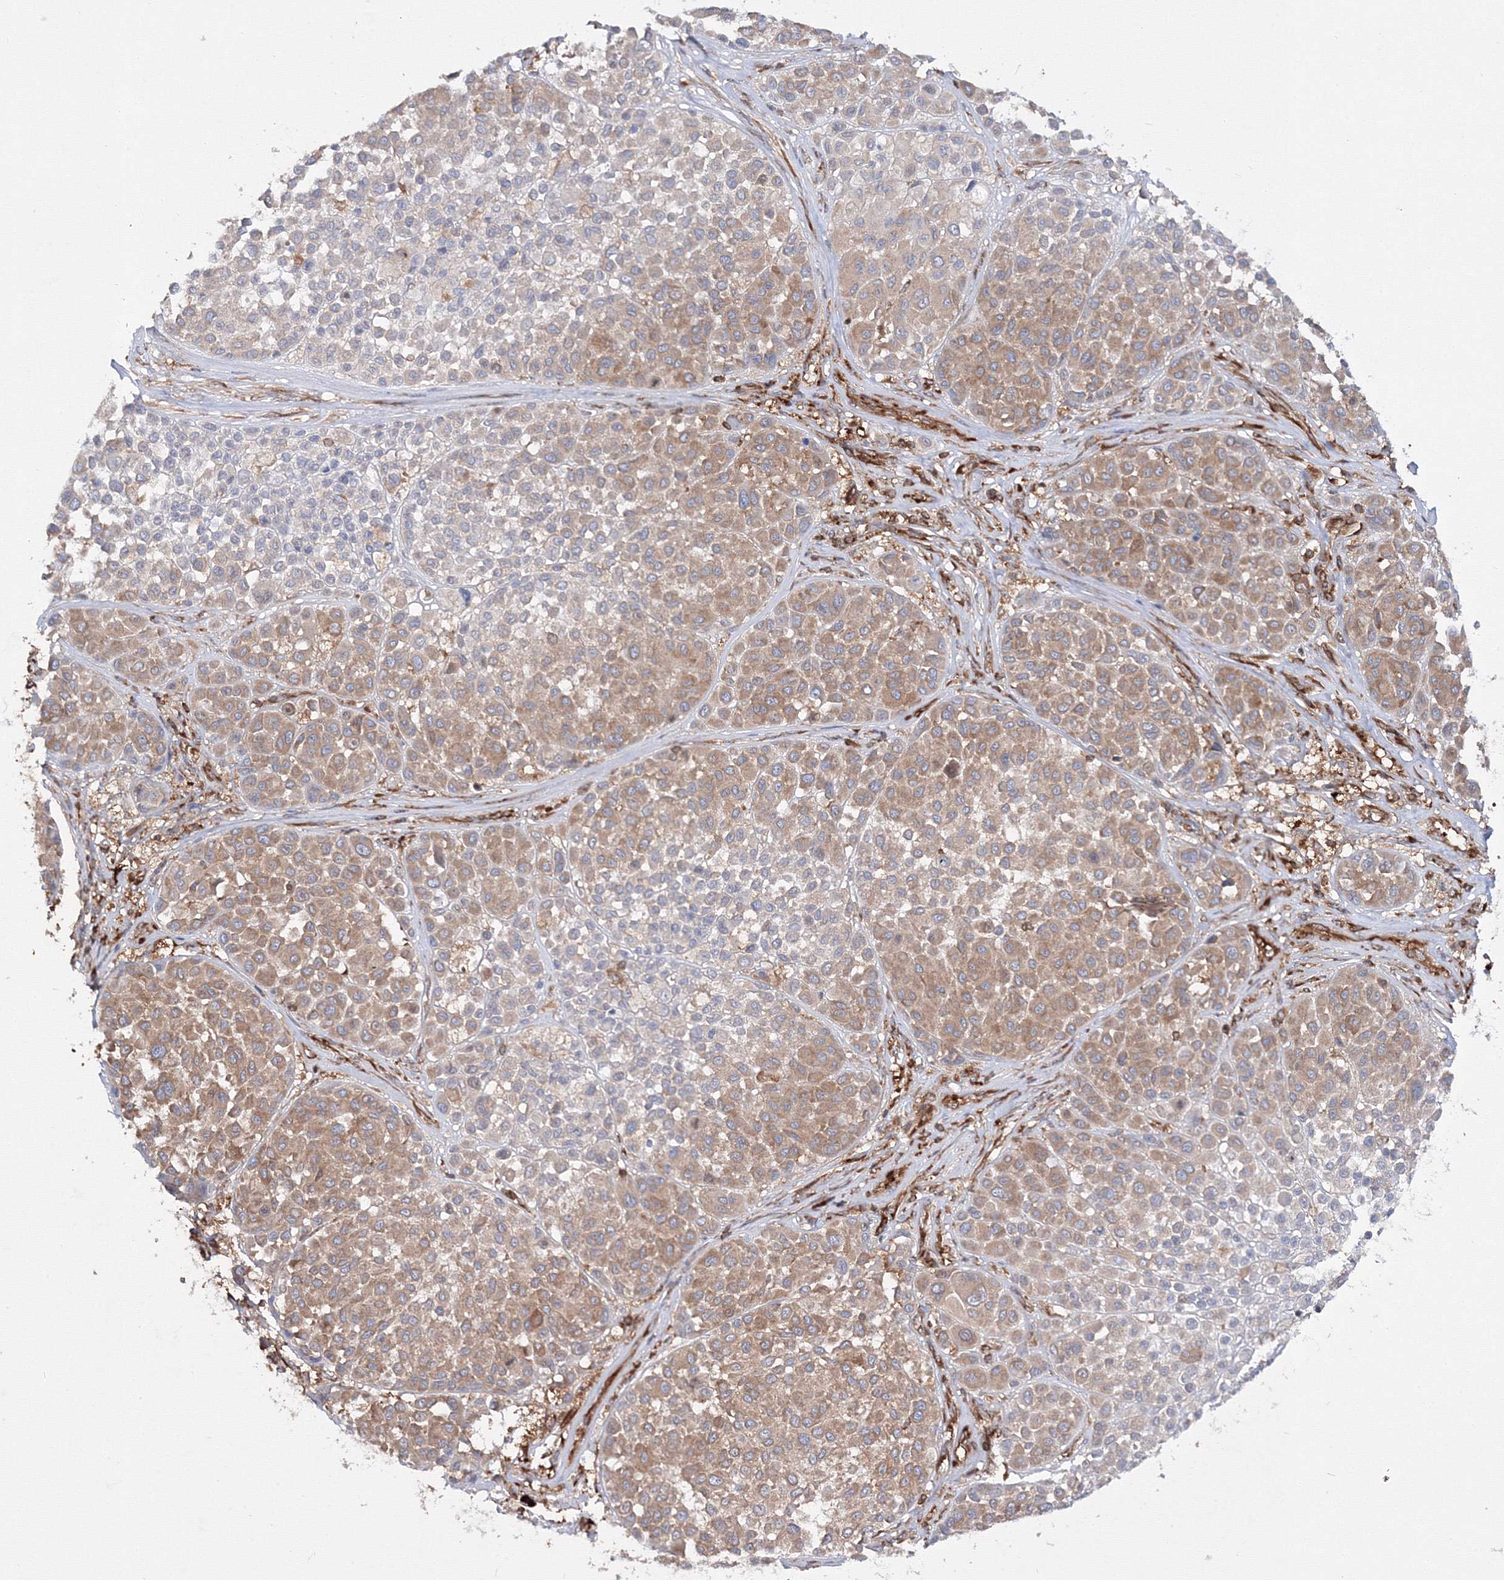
{"staining": {"intensity": "moderate", "quantity": "25%-75%", "location": "cytoplasmic/membranous"}, "tissue": "melanoma", "cell_type": "Tumor cells", "image_type": "cancer", "snomed": [{"axis": "morphology", "description": "Malignant melanoma, Metastatic site"}, {"axis": "topography", "description": "Soft tissue"}], "caption": "Immunohistochemical staining of human malignant melanoma (metastatic site) shows moderate cytoplasmic/membranous protein staining in about 25%-75% of tumor cells.", "gene": "HARS1", "patient": {"sex": "male", "age": 41}}